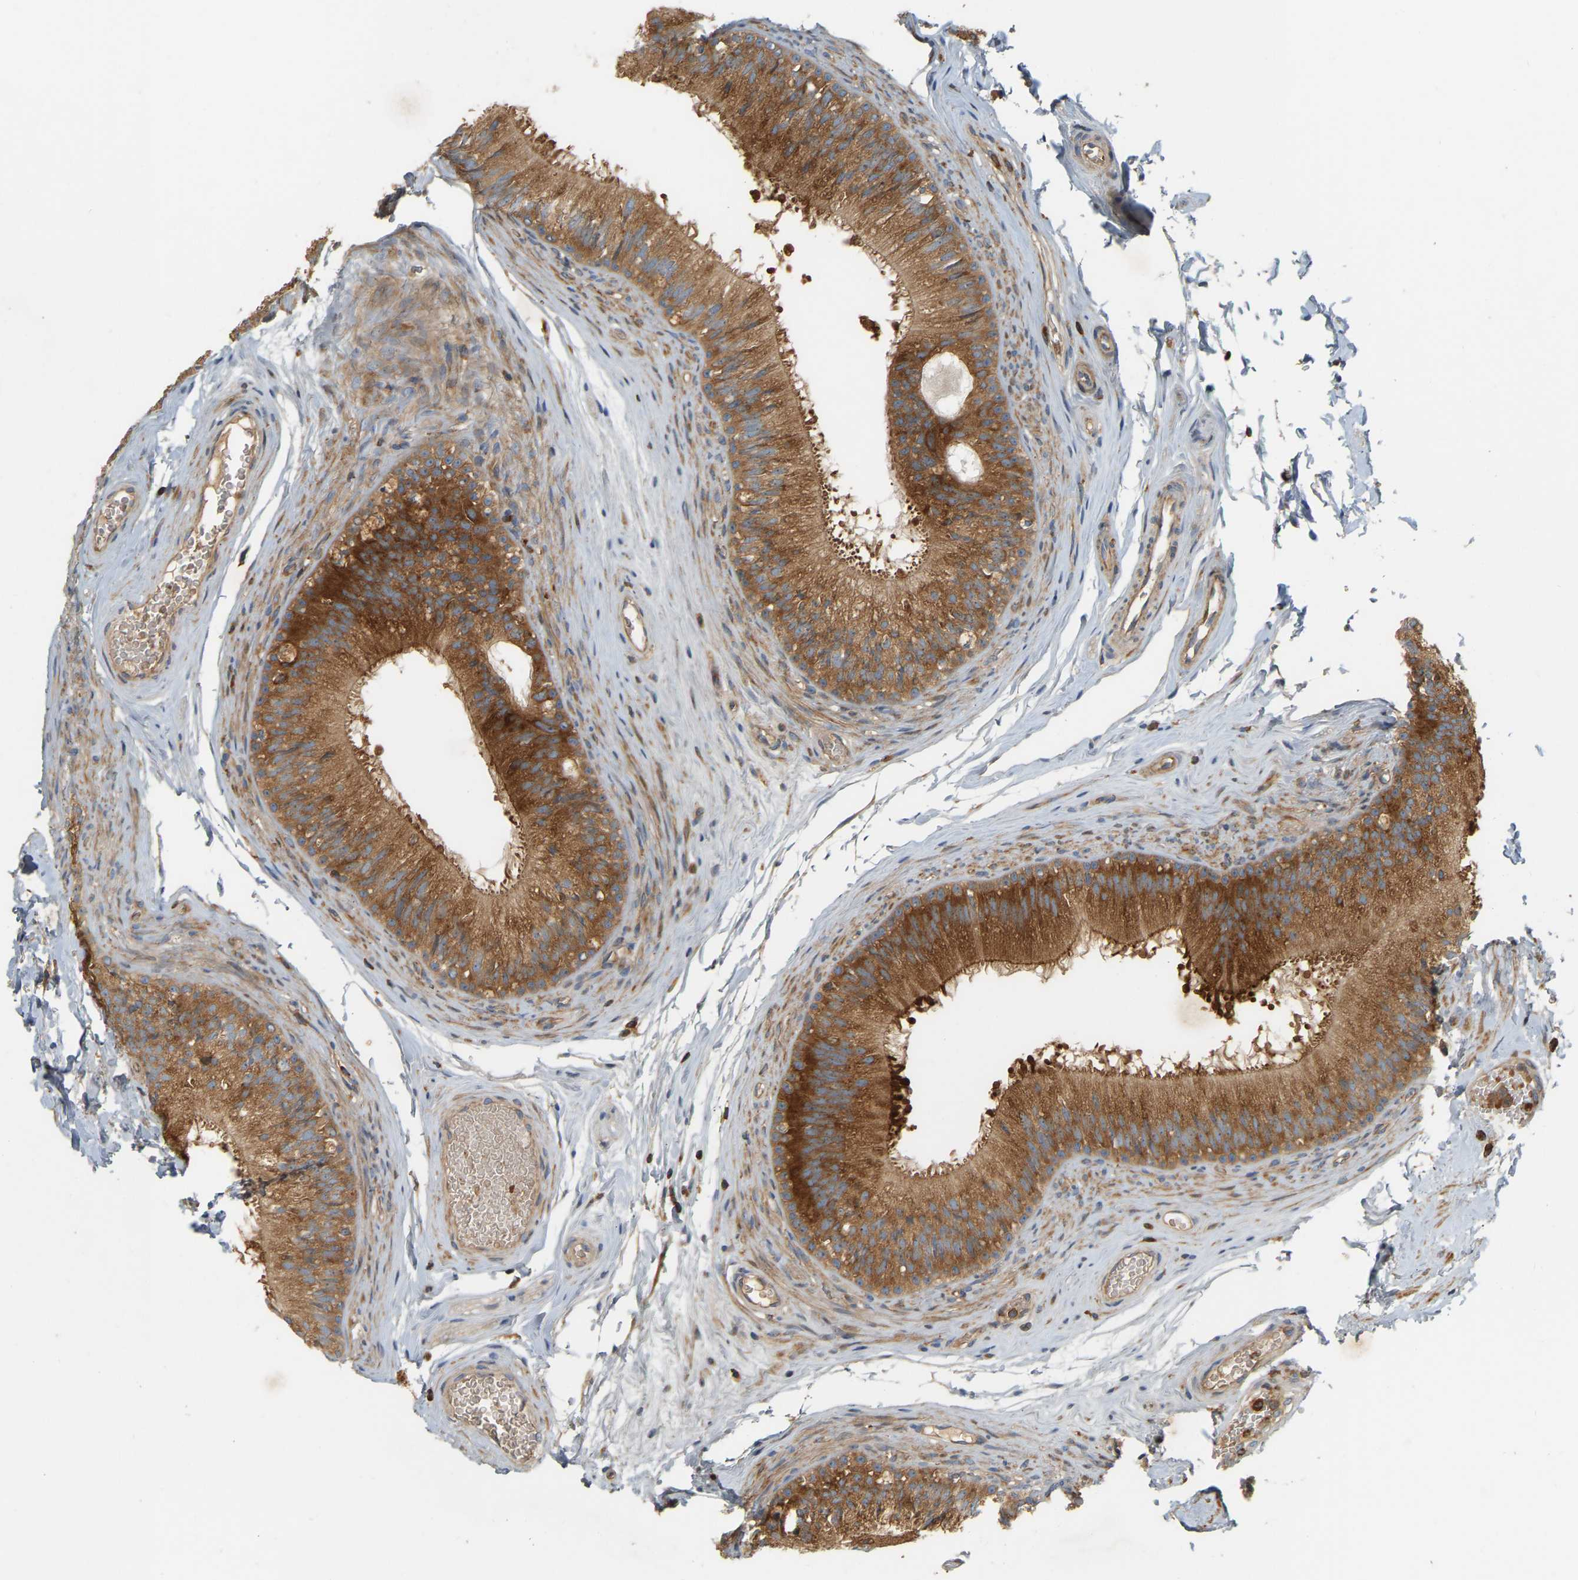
{"staining": {"intensity": "strong", "quantity": ">75%", "location": "cytoplasmic/membranous"}, "tissue": "epididymis", "cell_type": "Glandular cells", "image_type": "normal", "snomed": [{"axis": "morphology", "description": "Normal tissue, NOS"}, {"axis": "topography", "description": "Testis"}, {"axis": "topography", "description": "Epididymis"}], "caption": "DAB (3,3'-diaminobenzidine) immunohistochemical staining of benign human epididymis reveals strong cytoplasmic/membranous protein staining in approximately >75% of glandular cells. The protein of interest is stained brown, and the nuclei are stained in blue (DAB (3,3'-diaminobenzidine) IHC with brightfield microscopy, high magnification).", "gene": "AKAP13", "patient": {"sex": "male", "age": 36}}